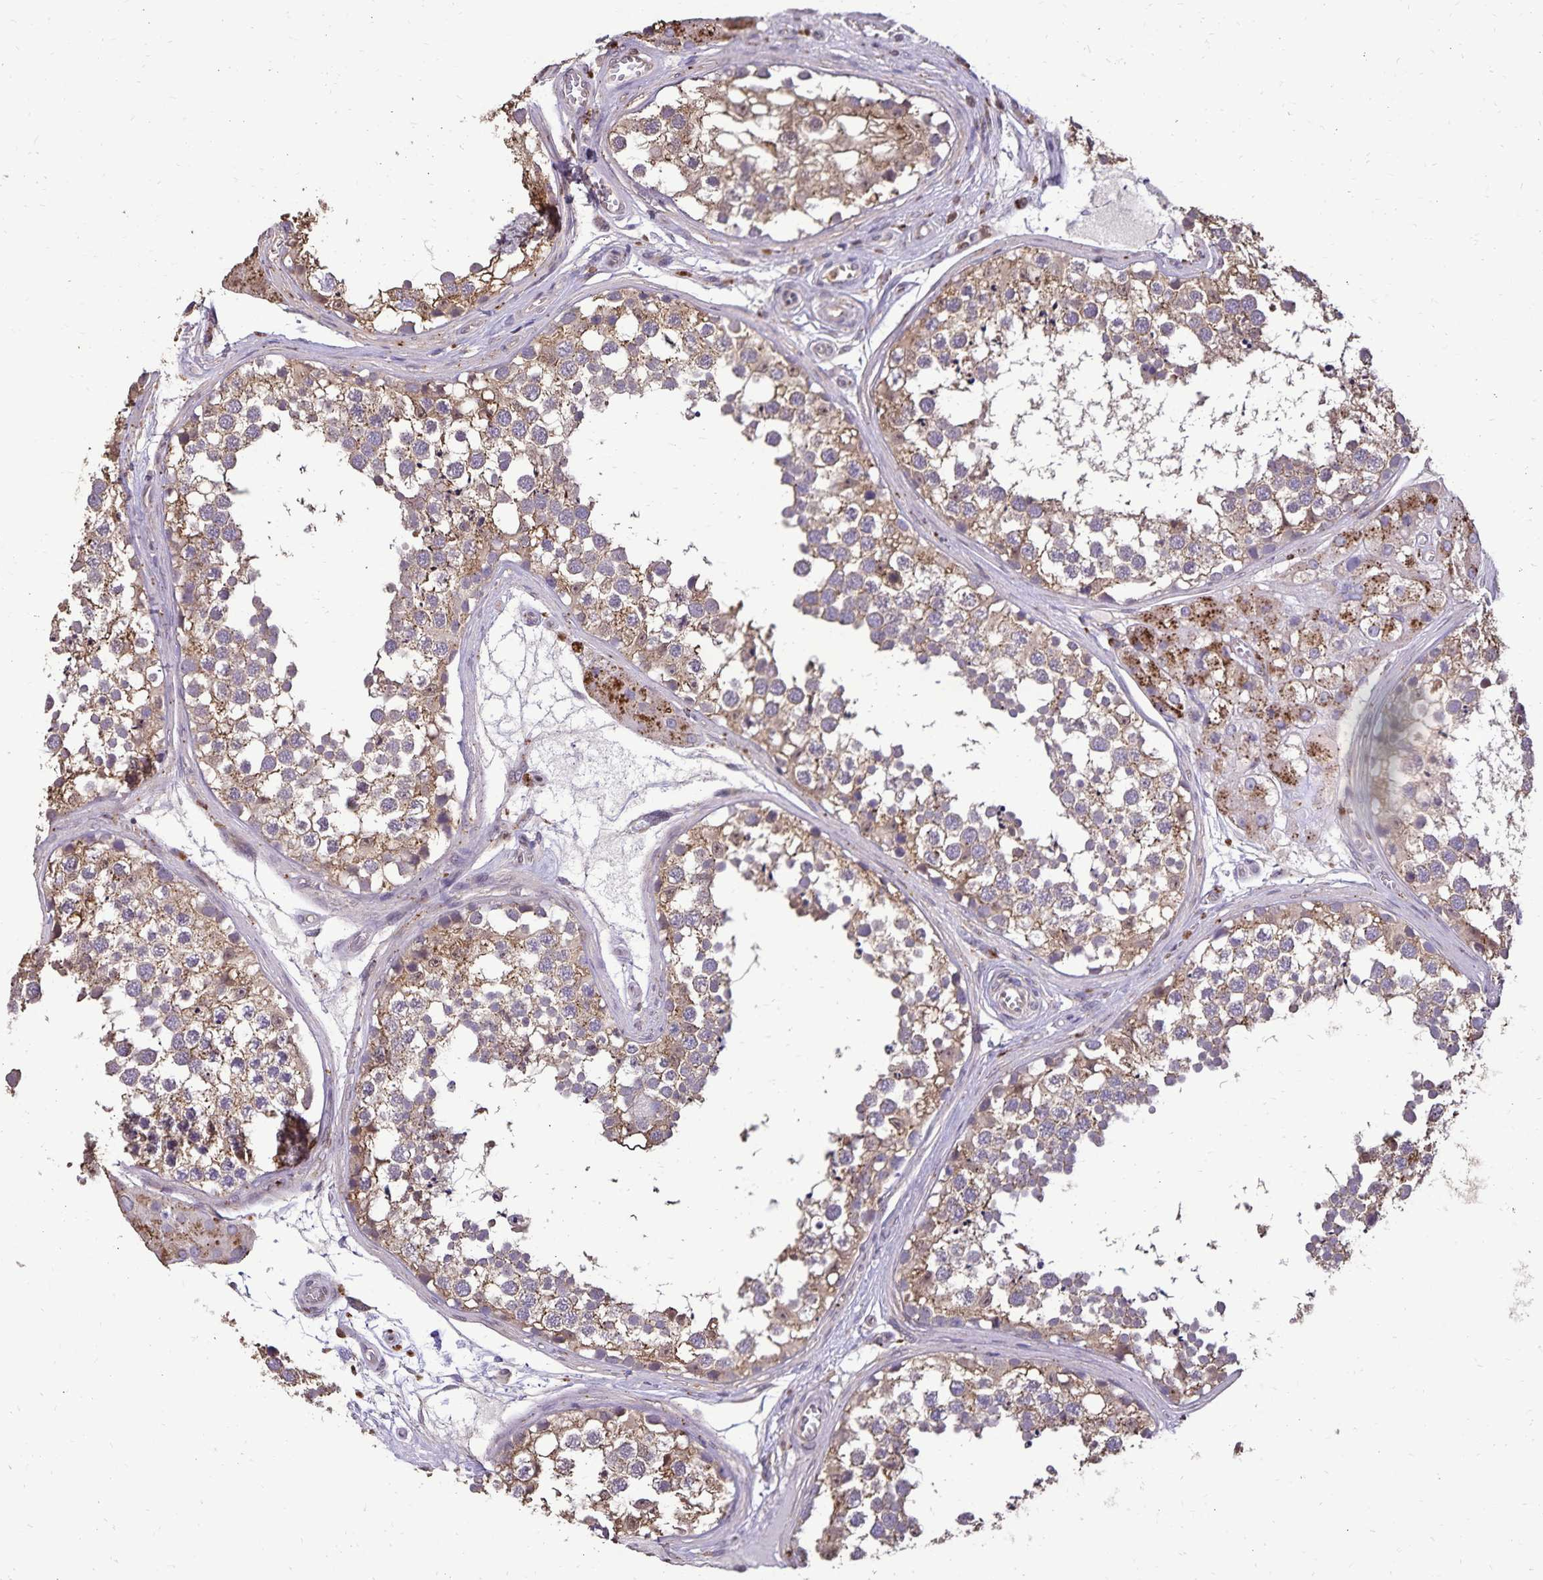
{"staining": {"intensity": "moderate", "quantity": ">75%", "location": "cytoplasmic/membranous"}, "tissue": "testis", "cell_type": "Cells in seminiferous ducts", "image_type": "normal", "snomed": [{"axis": "morphology", "description": "Normal tissue, NOS"}, {"axis": "morphology", "description": "Seminoma, NOS"}, {"axis": "topography", "description": "Testis"}], "caption": "This photomicrograph reveals immunohistochemistry (IHC) staining of unremarkable human testis, with medium moderate cytoplasmic/membranous expression in about >75% of cells in seminiferous ducts.", "gene": "CHMP1B", "patient": {"sex": "male", "age": 65}}